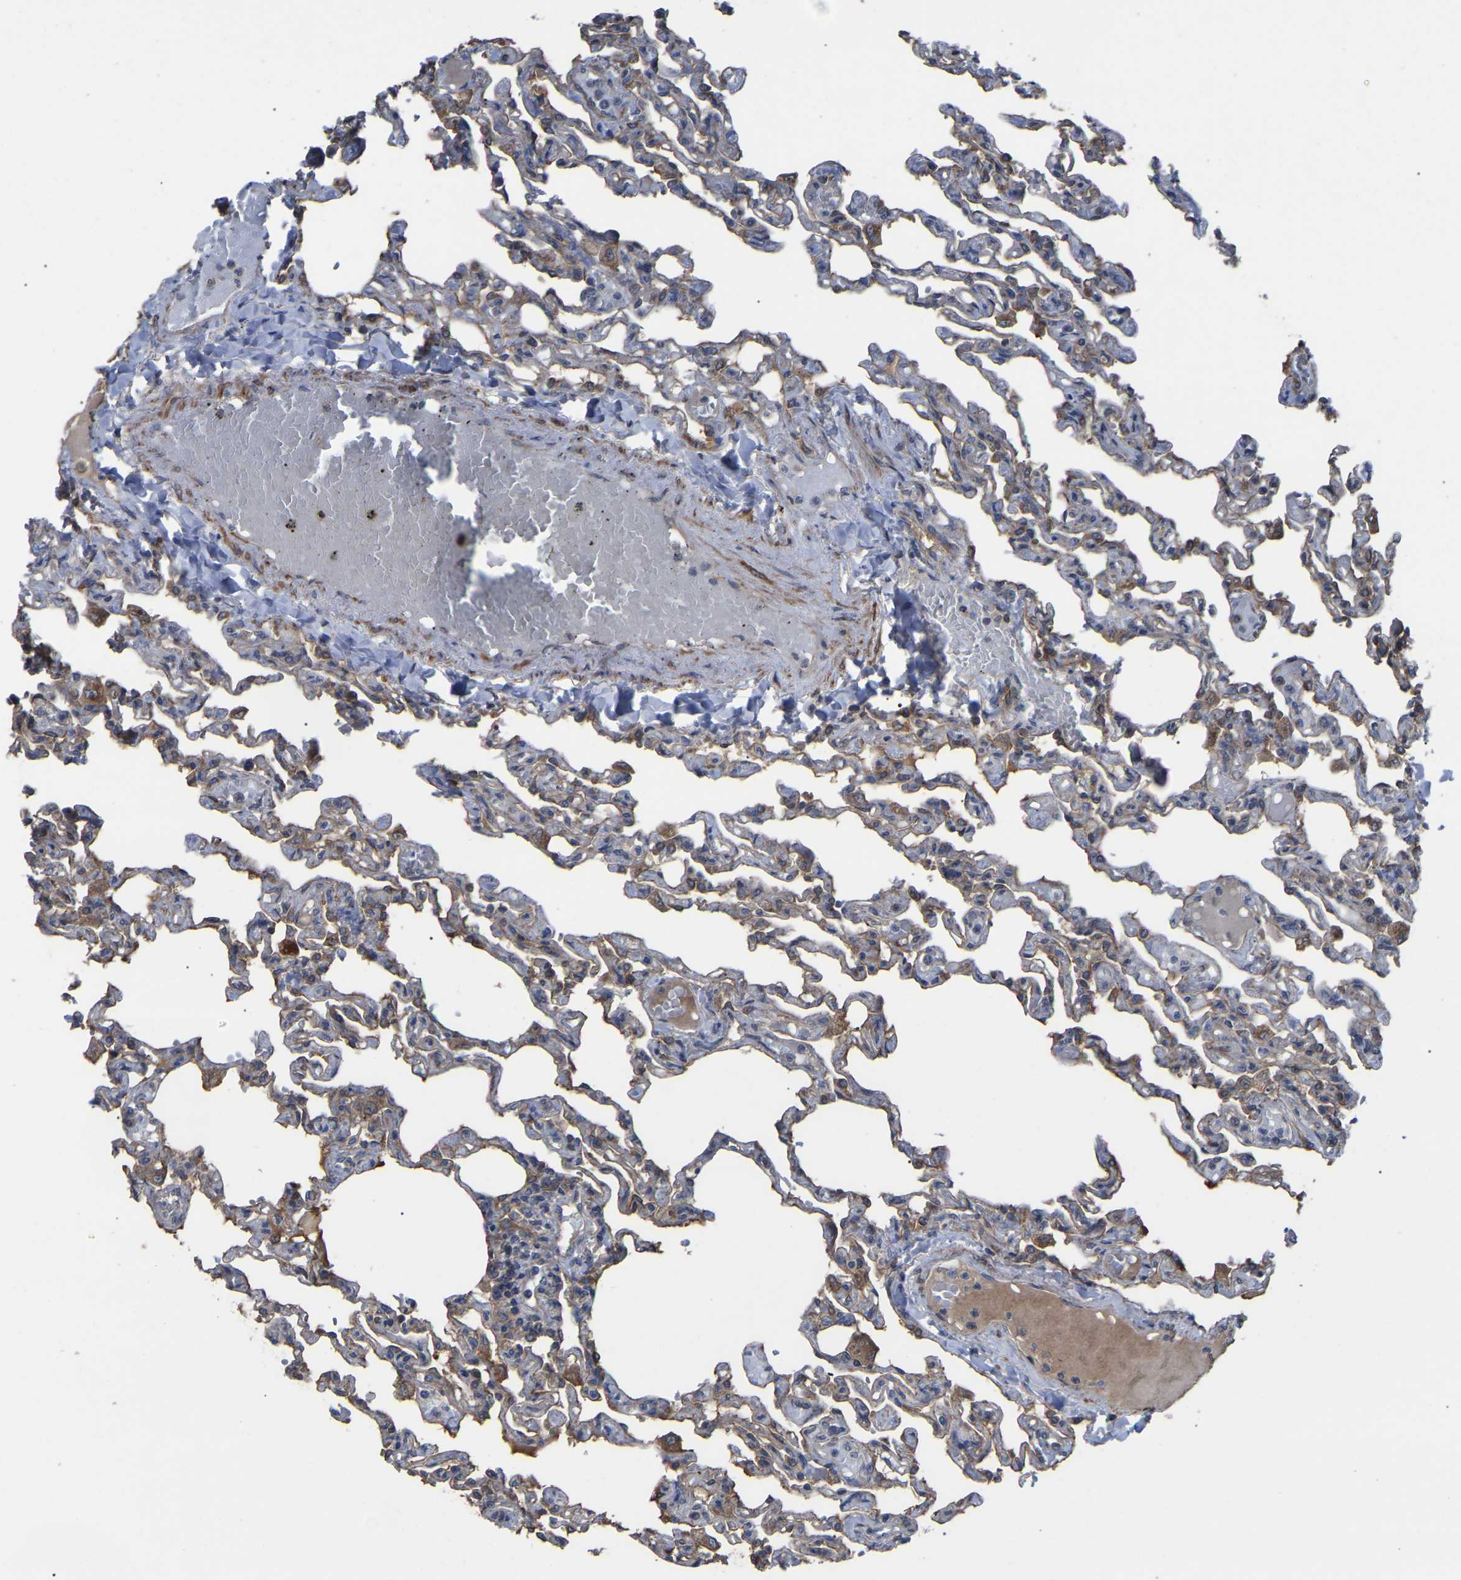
{"staining": {"intensity": "negative", "quantity": "none", "location": "none"}, "tissue": "lung", "cell_type": "Alveolar cells", "image_type": "normal", "snomed": [{"axis": "morphology", "description": "Normal tissue, NOS"}, {"axis": "topography", "description": "Lung"}], "caption": "Protein analysis of normal lung displays no significant staining in alveolar cells.", "gene": "GCC1", "patient": {"sex": "male", "age": 21}}